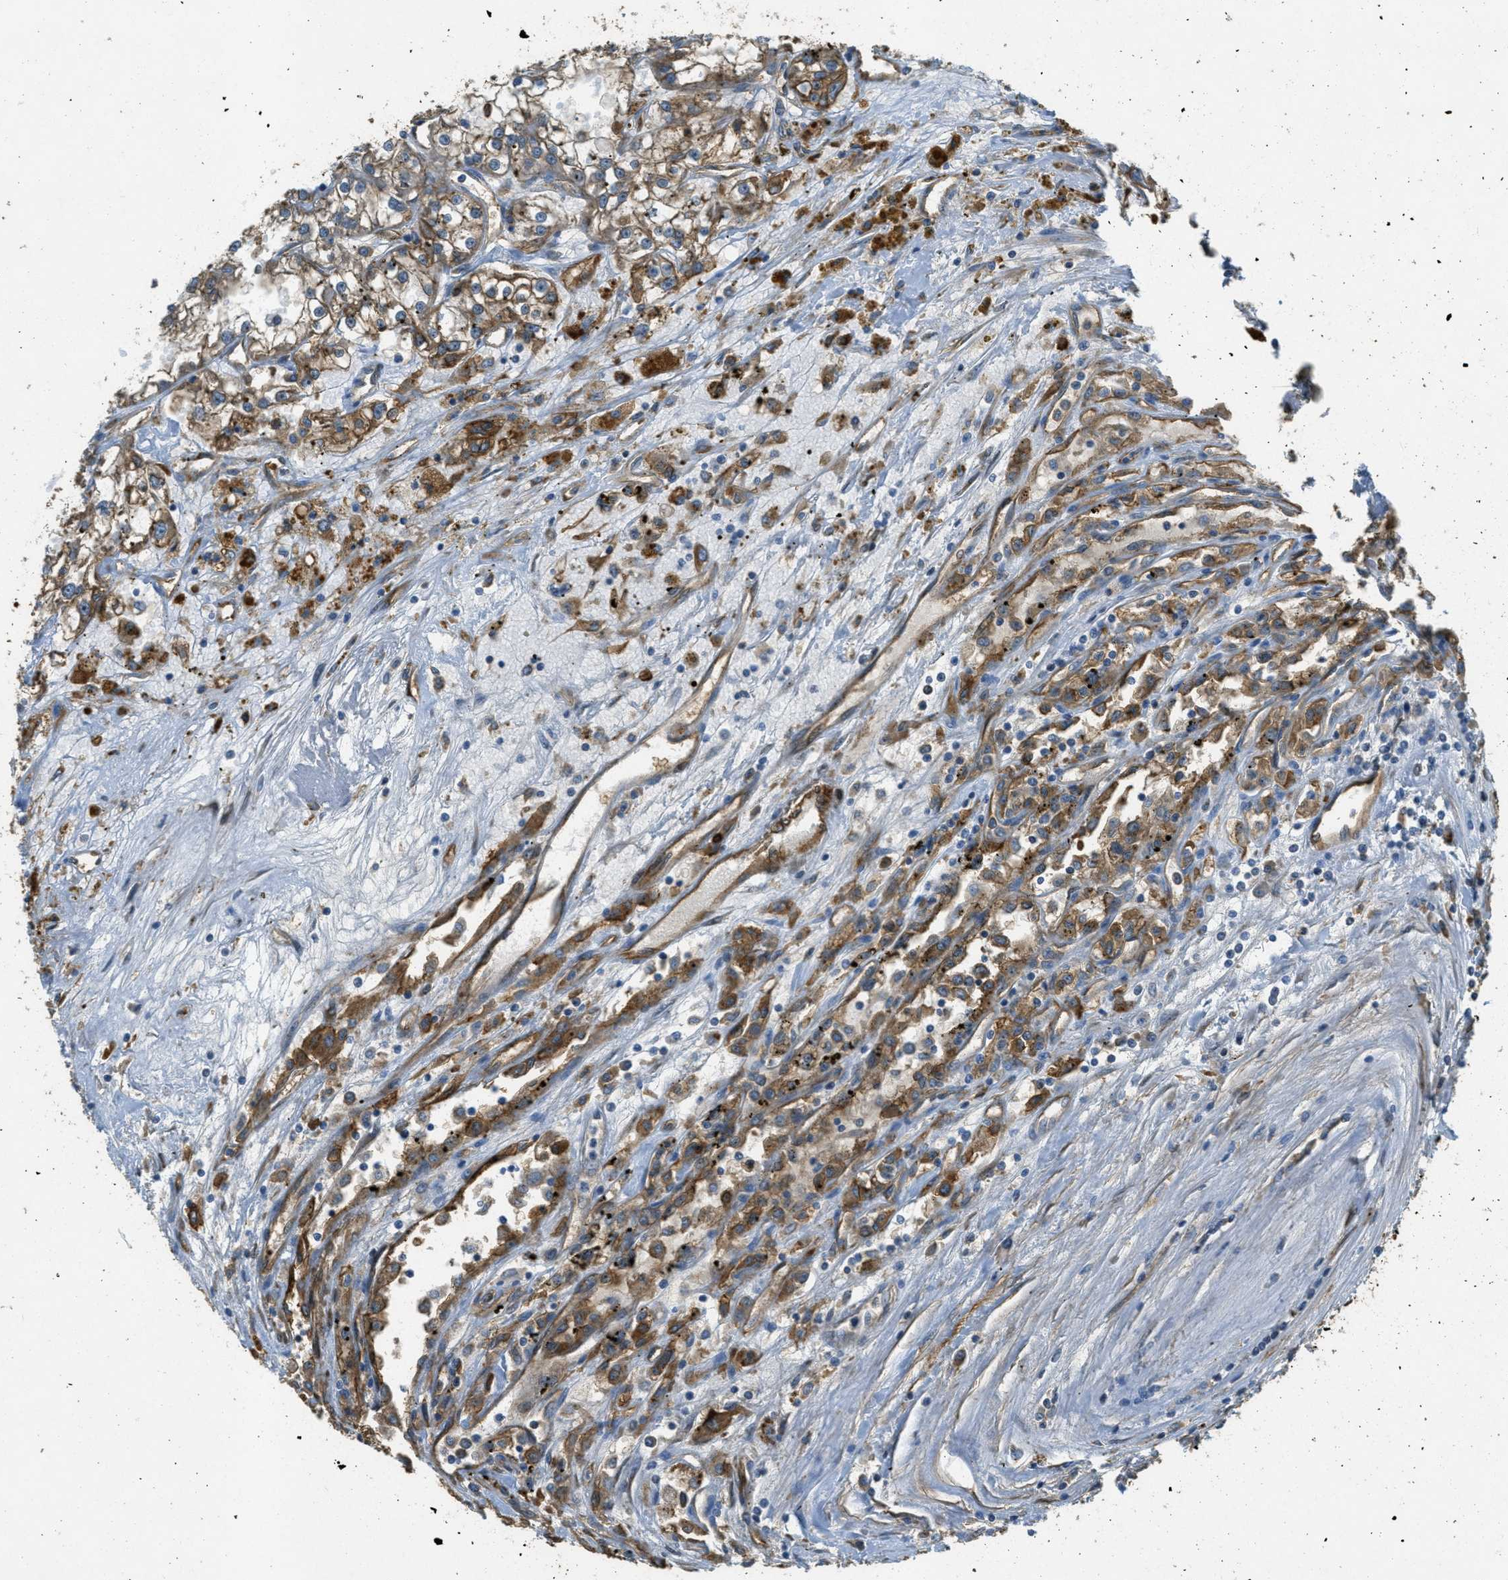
{"staining": {"intensity": "moderate", "quantity": ">75%", "location": "cytoplasmic/membranous"}, "tissue": "renal cancer", "cell_type": "Tumor cells", "image_type": "cancer", "snomed": [{"axis": "morphology", "description": "Adenocarcinoma, NOS"}, {"axis": "topography", "description": "Kidney"}], "caption": "Immunohistochemistry (IHC) photomicrograph of neoplastic tissue: human renal cancer stained using IHC demonstrates medium levels of moderate protein expression localized specifically in the cytoplasmic/membranous of tumor cells, appearing as a cytoplasmic/membranous brown color.", "gene": "OSMR", "patient": {"sex": "female", "age": 52}}